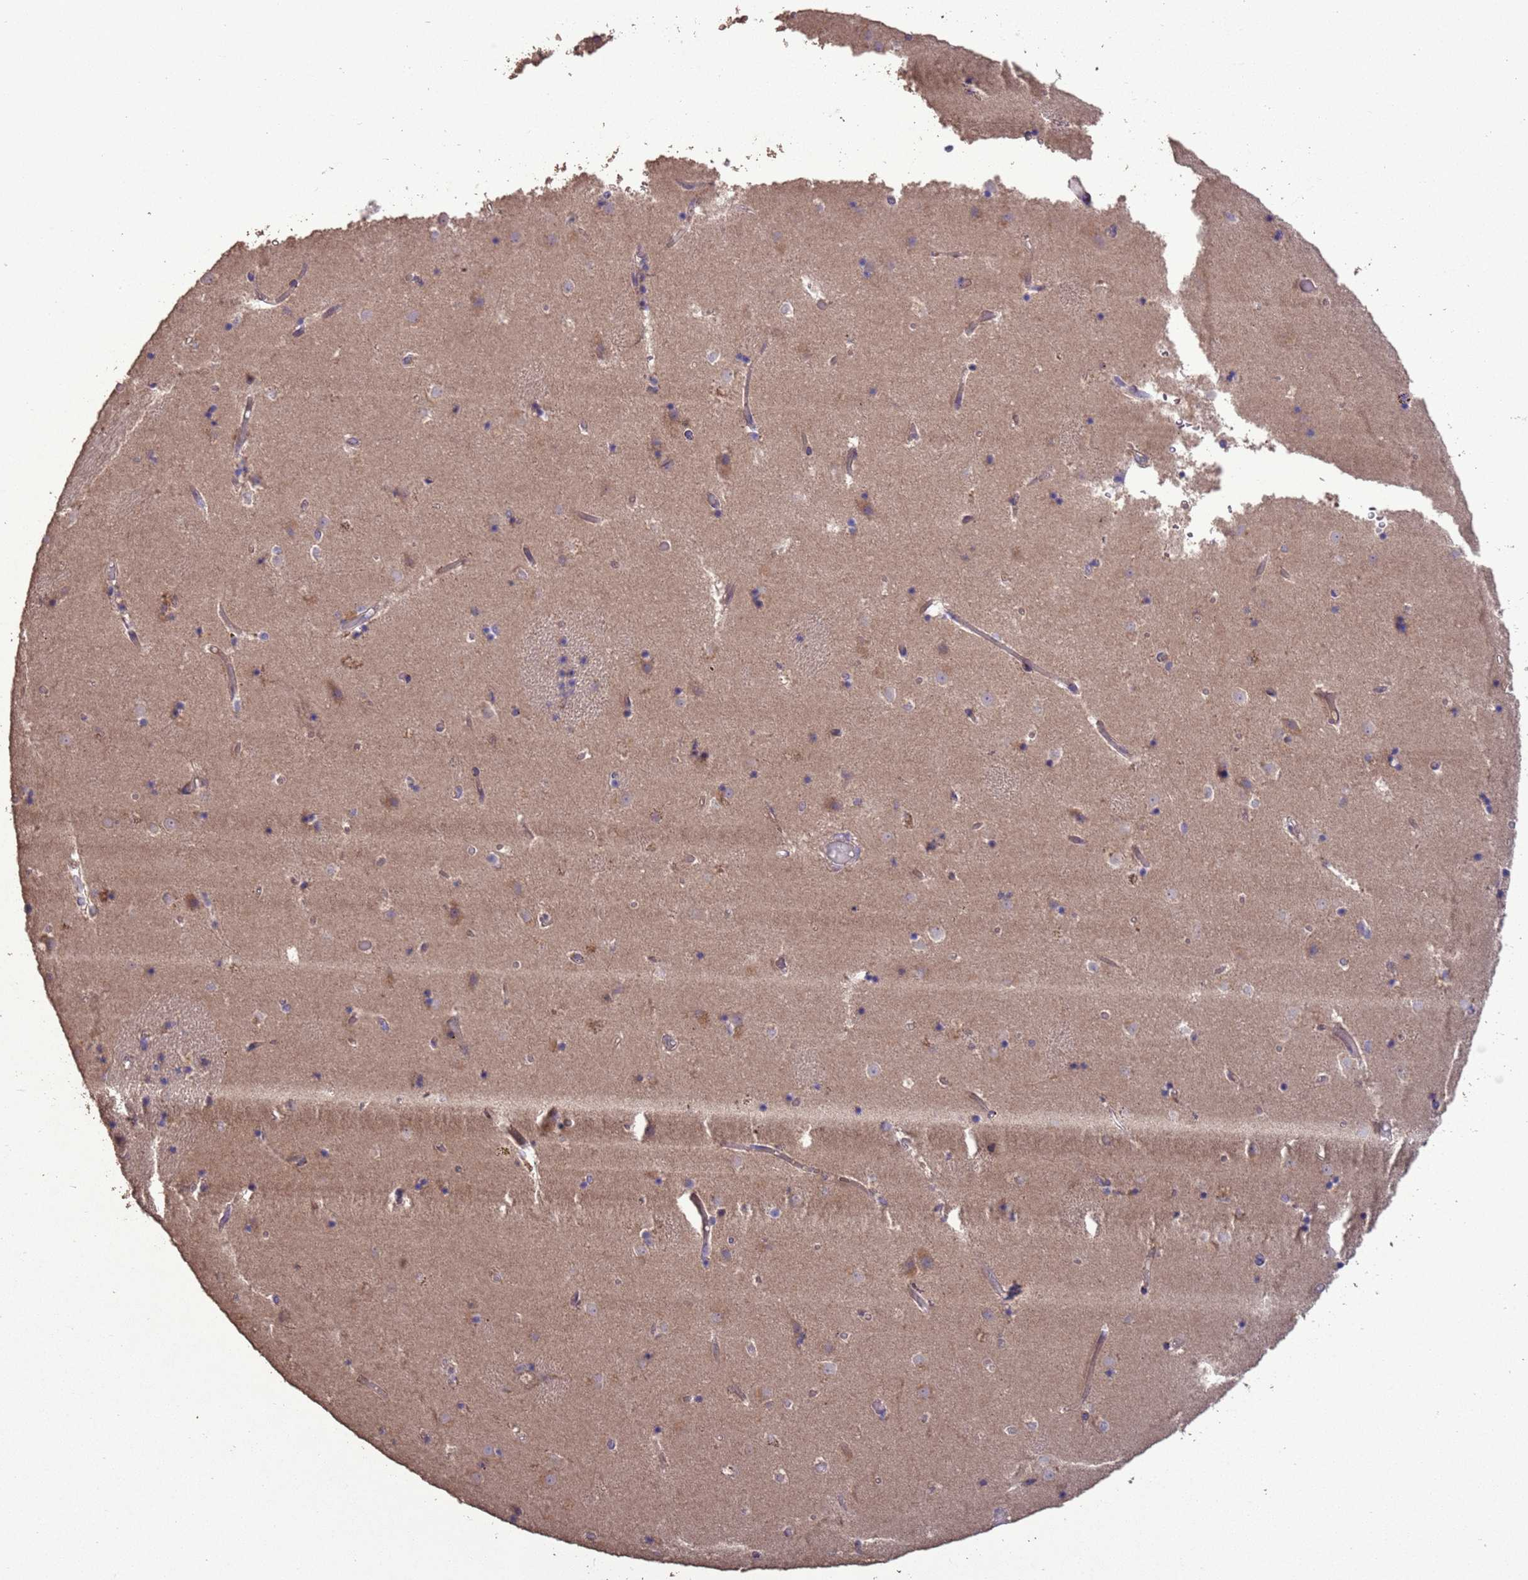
{"staining": {"intensity": "weak", "quantity": "<25%", "location": "cytoplasmic/membranous"}, "tissue": "caudate", "cell_type": "Glial cells", "image_type": "normal", "snomed": [{"axis": "morphology", "description": "Normal tissue, NOS"}, {"axis": "topography", "description": "Lateral ventricle wall"}], "caption": "Immunohistochemistry photomicrograph of unremarkable caudate: caudate stained with DAB shows no significant protein positivity in glial cells. (DAB (3,3'-diaminobenzidine) immunohistochemistry with hematoxylin counter stain).", "gene": "SLC9B2", "patient": {"sex": "female", "age": 52}}